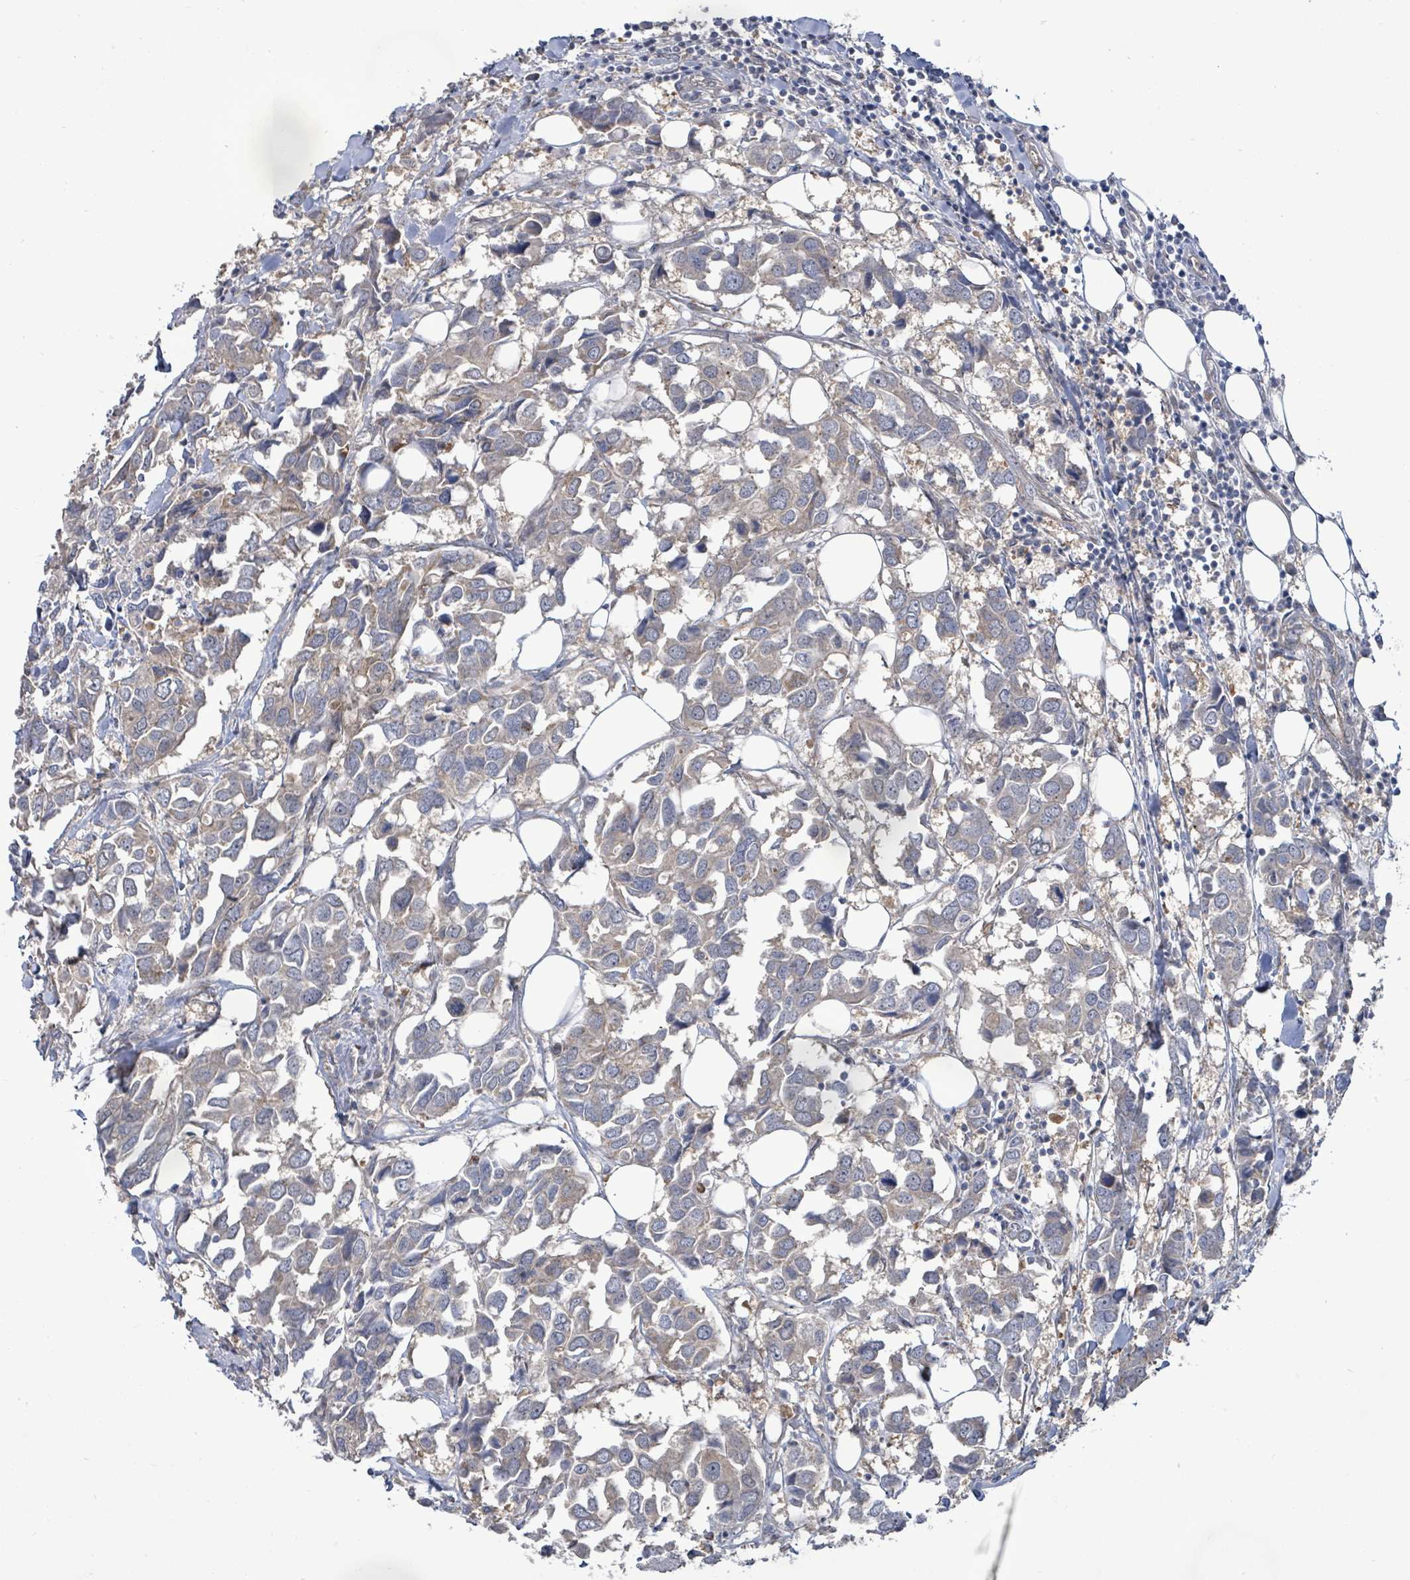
{"staining": {"intensity": "negative", "quantity": "none", "location": "none"}, "tissue": "breast cancer", "cell_type": "Tumor cells", "image_type": "cancer", "snomed": [{"axis": "morphology", "description": "Duct carcinoma"}, {"axis": "topography", "description": "Breast"}], "caption": "Immunohistochemistry (IHC) photomicrograph of breast cancer (invasive ductal carcinoma) stained for a protein (brown), which exhibits no expression in tumor cells.", "gene": "KBTBD11", "patient": {"sex": "female", "age": 83}}